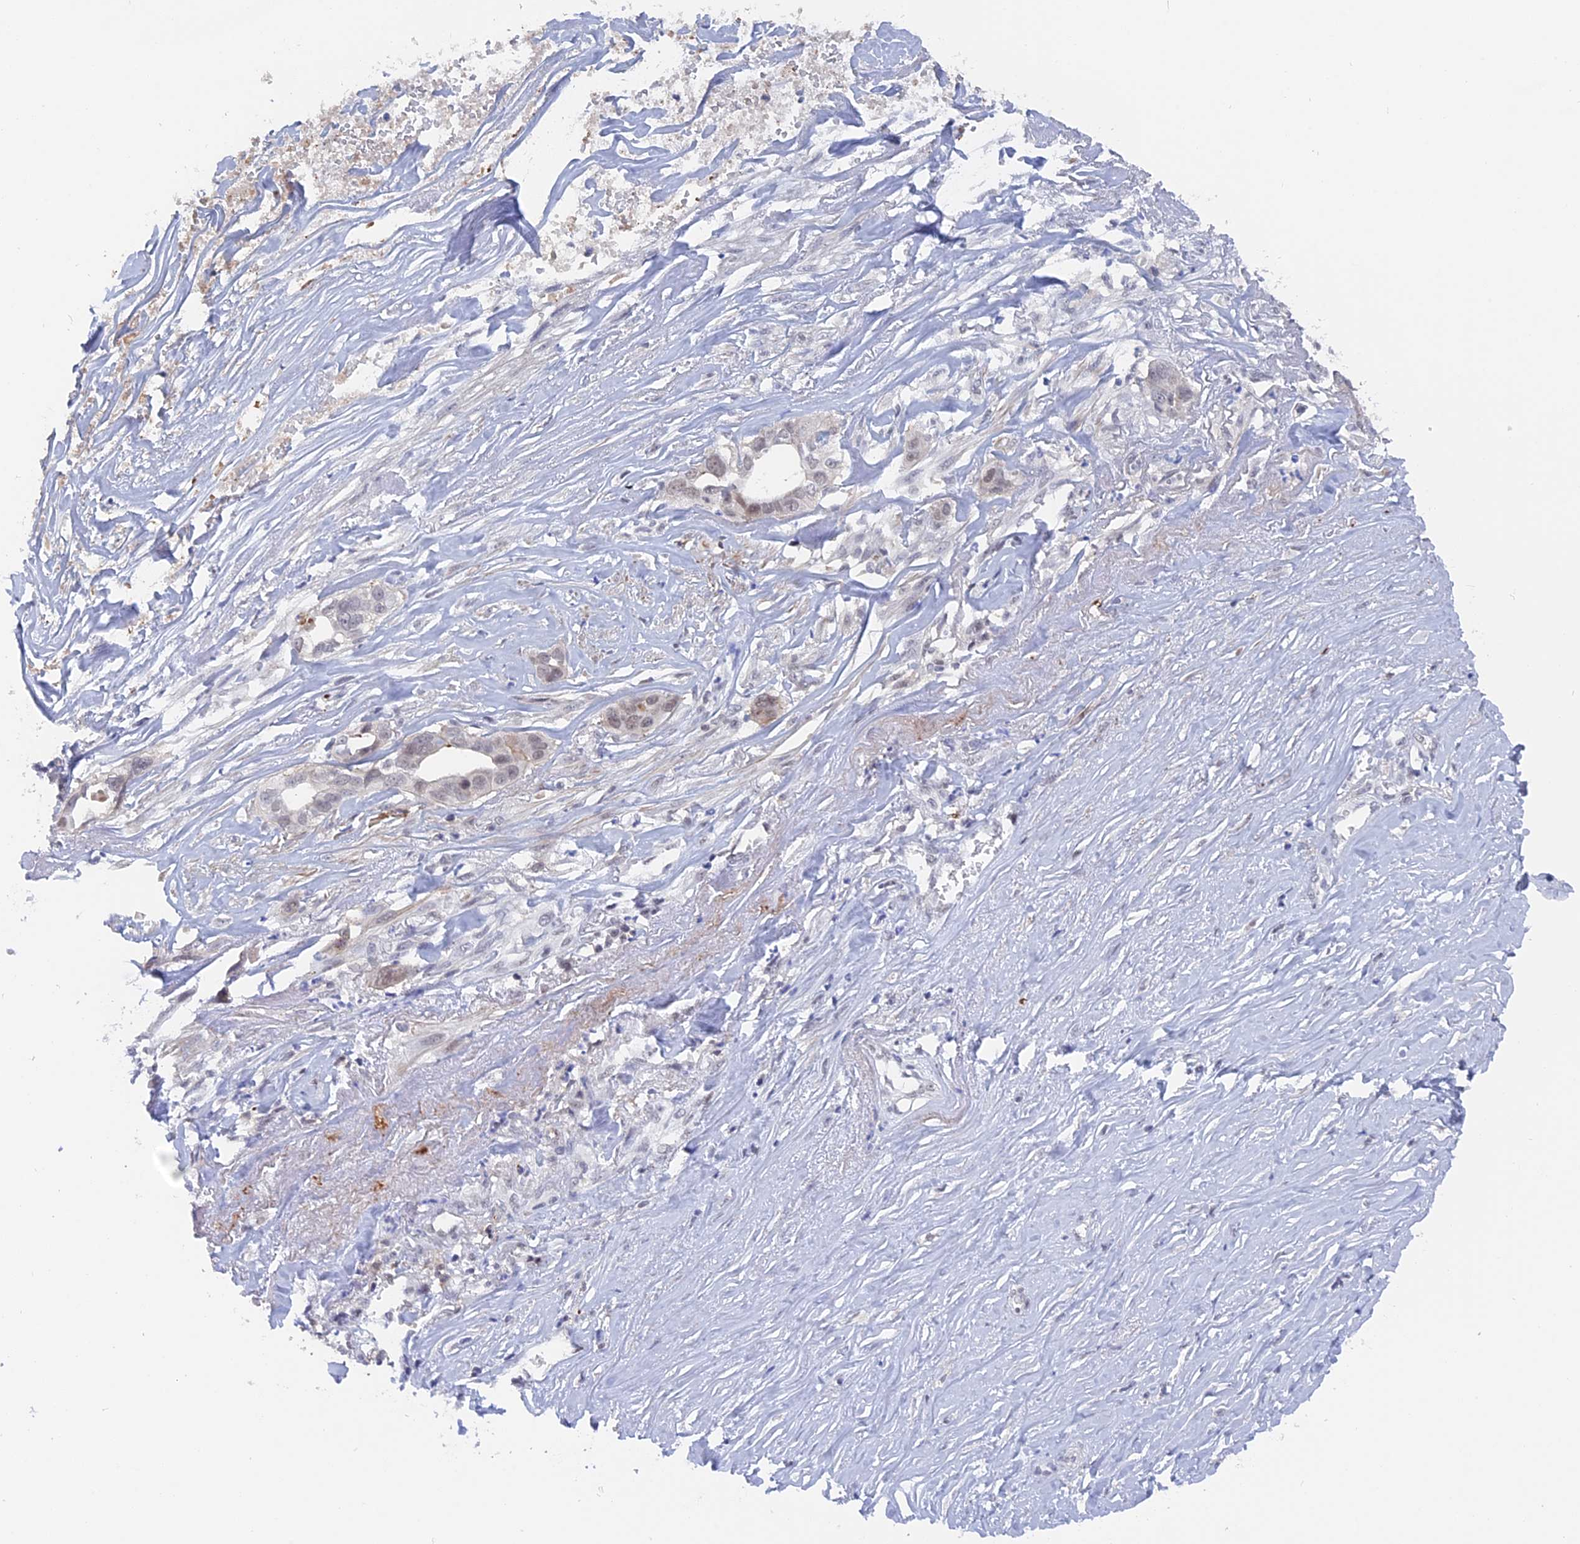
{"staining": {"intensity": "negative", "quantity": "none", "location": "none"}, "tissue": "liver cancer", "cell_type": "Tumor cells", "image_type": "cancer", "snomed": [{"axis": "morphology", "description": "Cholangiocarcinoma"}, {"axis": "topography", "description": "Liver"}], "caption": "IHC photomicrograph of human liver cancer stained for a protein (brown), which reveals no expression in tumor cells. The staining was performed using DAB (3,3'-diaminobenzidine) to visualize the protein expression in brown, while the nuclei were stained in blue with hematoxylin (Magnification: 20x).", "gene": "BRD2", "patient": {"sex": "female", "age": 79}}